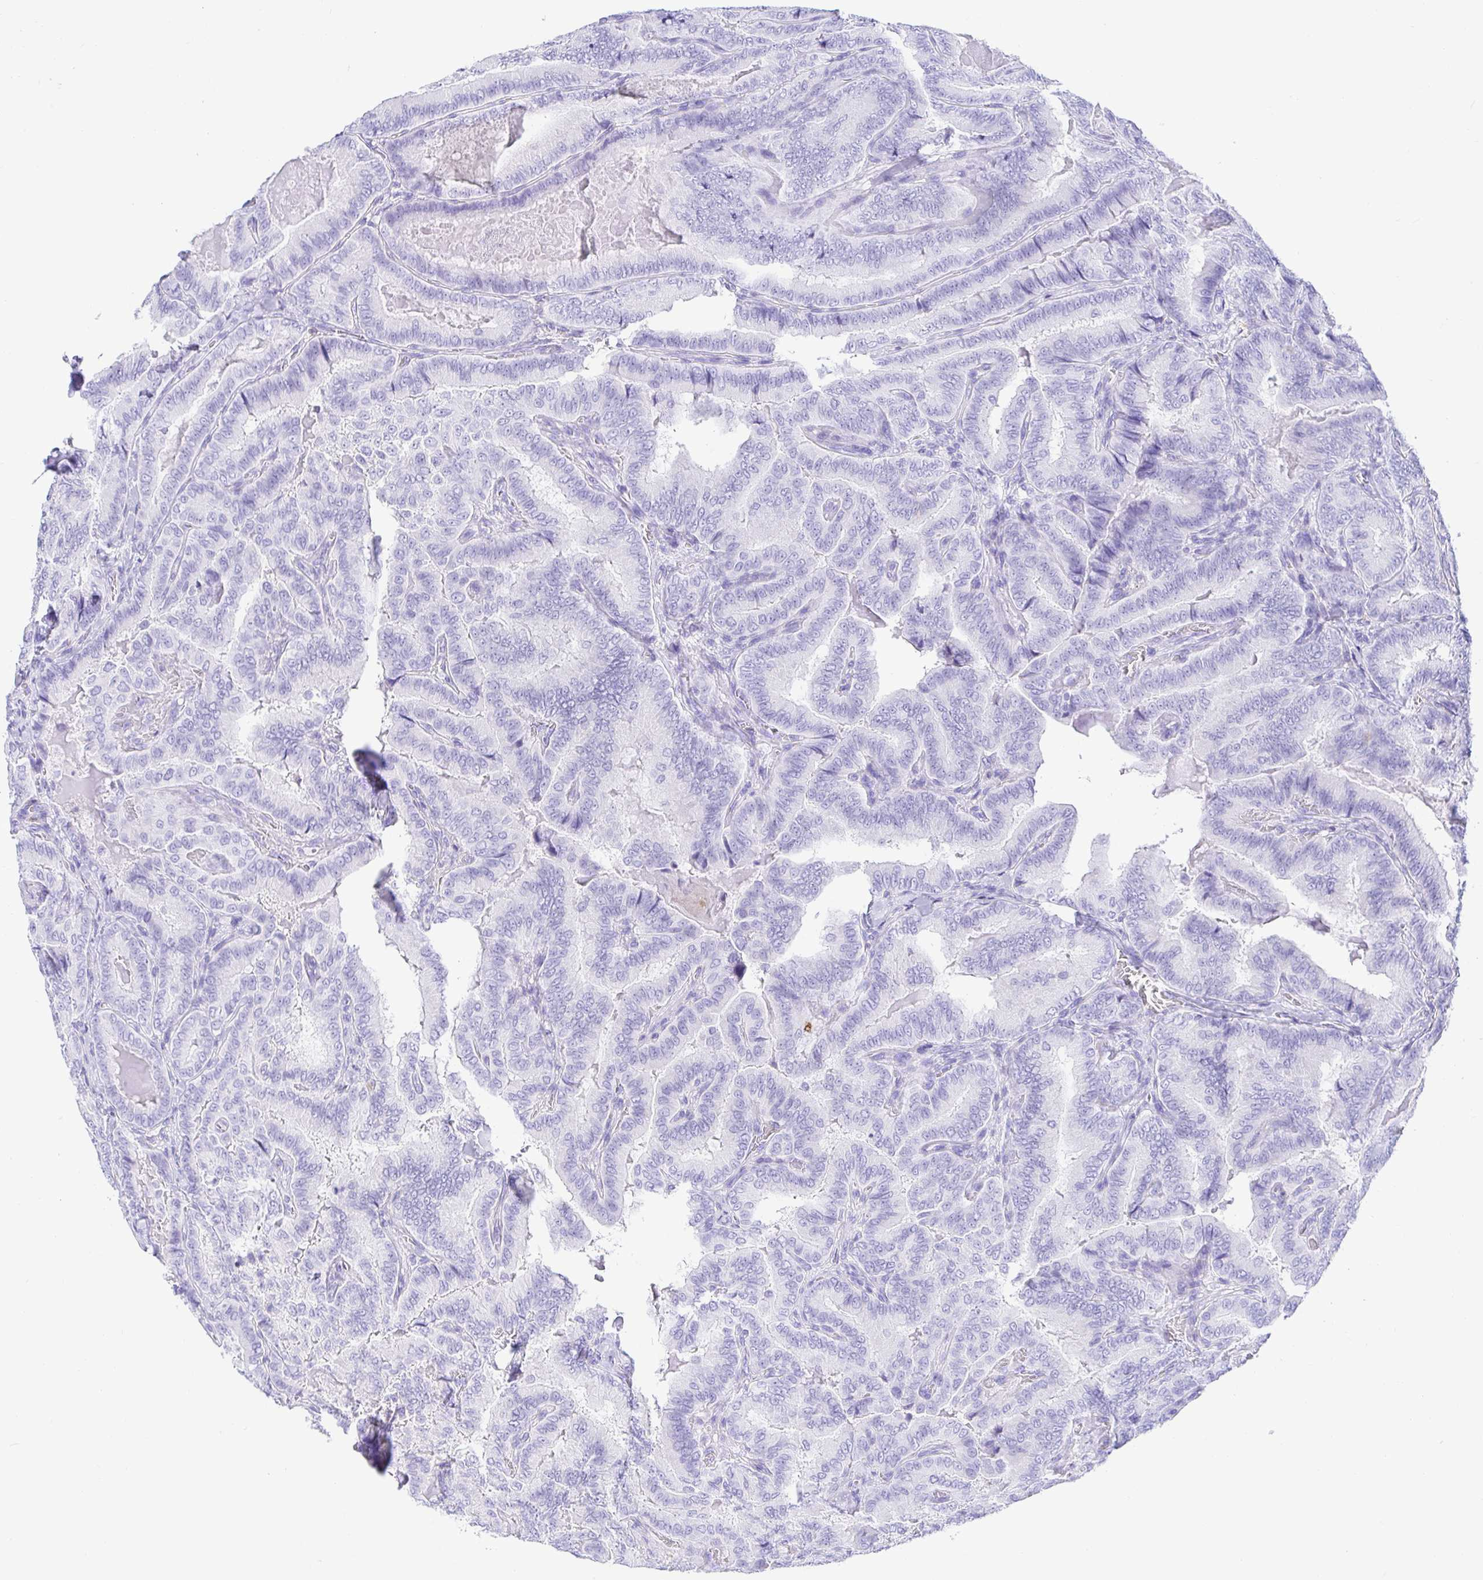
{"staining": {"intensity": "negative", "quantity": "none", "location": "none"}, "tissue": "thyroid cancer", "cell_type": "Tumor cells", "image_type": "cancer", "snomed": [{"axis": "morphology", "description": "Papillary adenocarcinoma, NOS"}, {"axis": "topography", "description": "Thyroid gland"}], "caption": "Micrograph shows no significant protein positivity in tumor cells of thyroid cancer.", "gene": "CD5", "patient": {"sex": "male", "age": 61}}